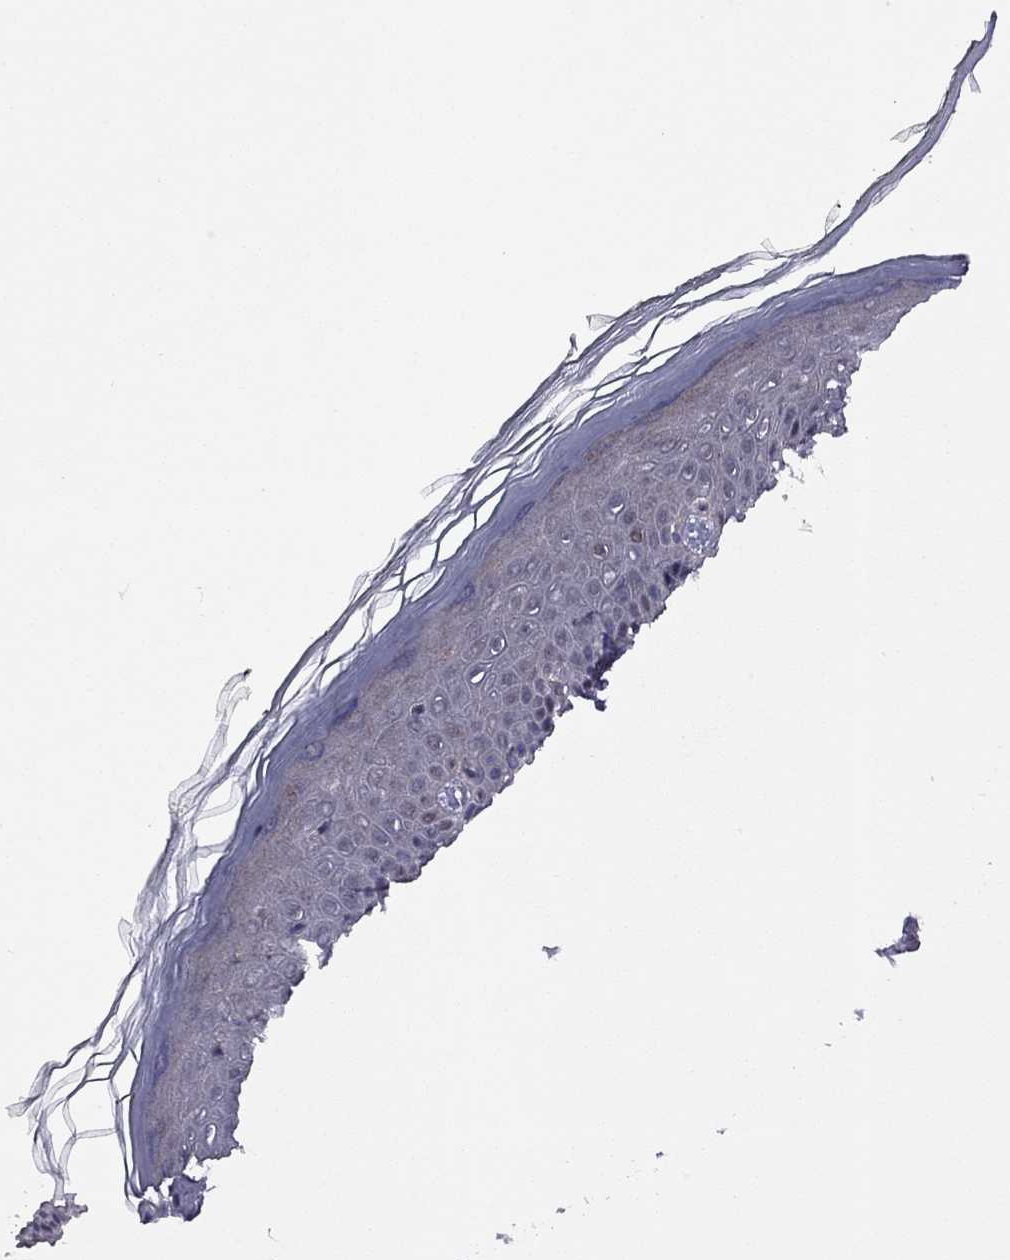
{"staining": {"intensity": "negative", "quantity": "none", "location": "none"}, "tissue": "skin", "cell_type": "Fibroblasts", "image_type": "normal", "snomed": [{"axis": "morphology", "description": "Normal tissue, NOS"}, {"axis": "topography", "description": "Skin"}], "caption": "Immunohistochemistry (IHC) micrograph of benign human skin stained for a protein (brown), which shows no positivity in fibroblasts.", "gene": "IPP", "patient": {"sex": "female", "age": 62}}